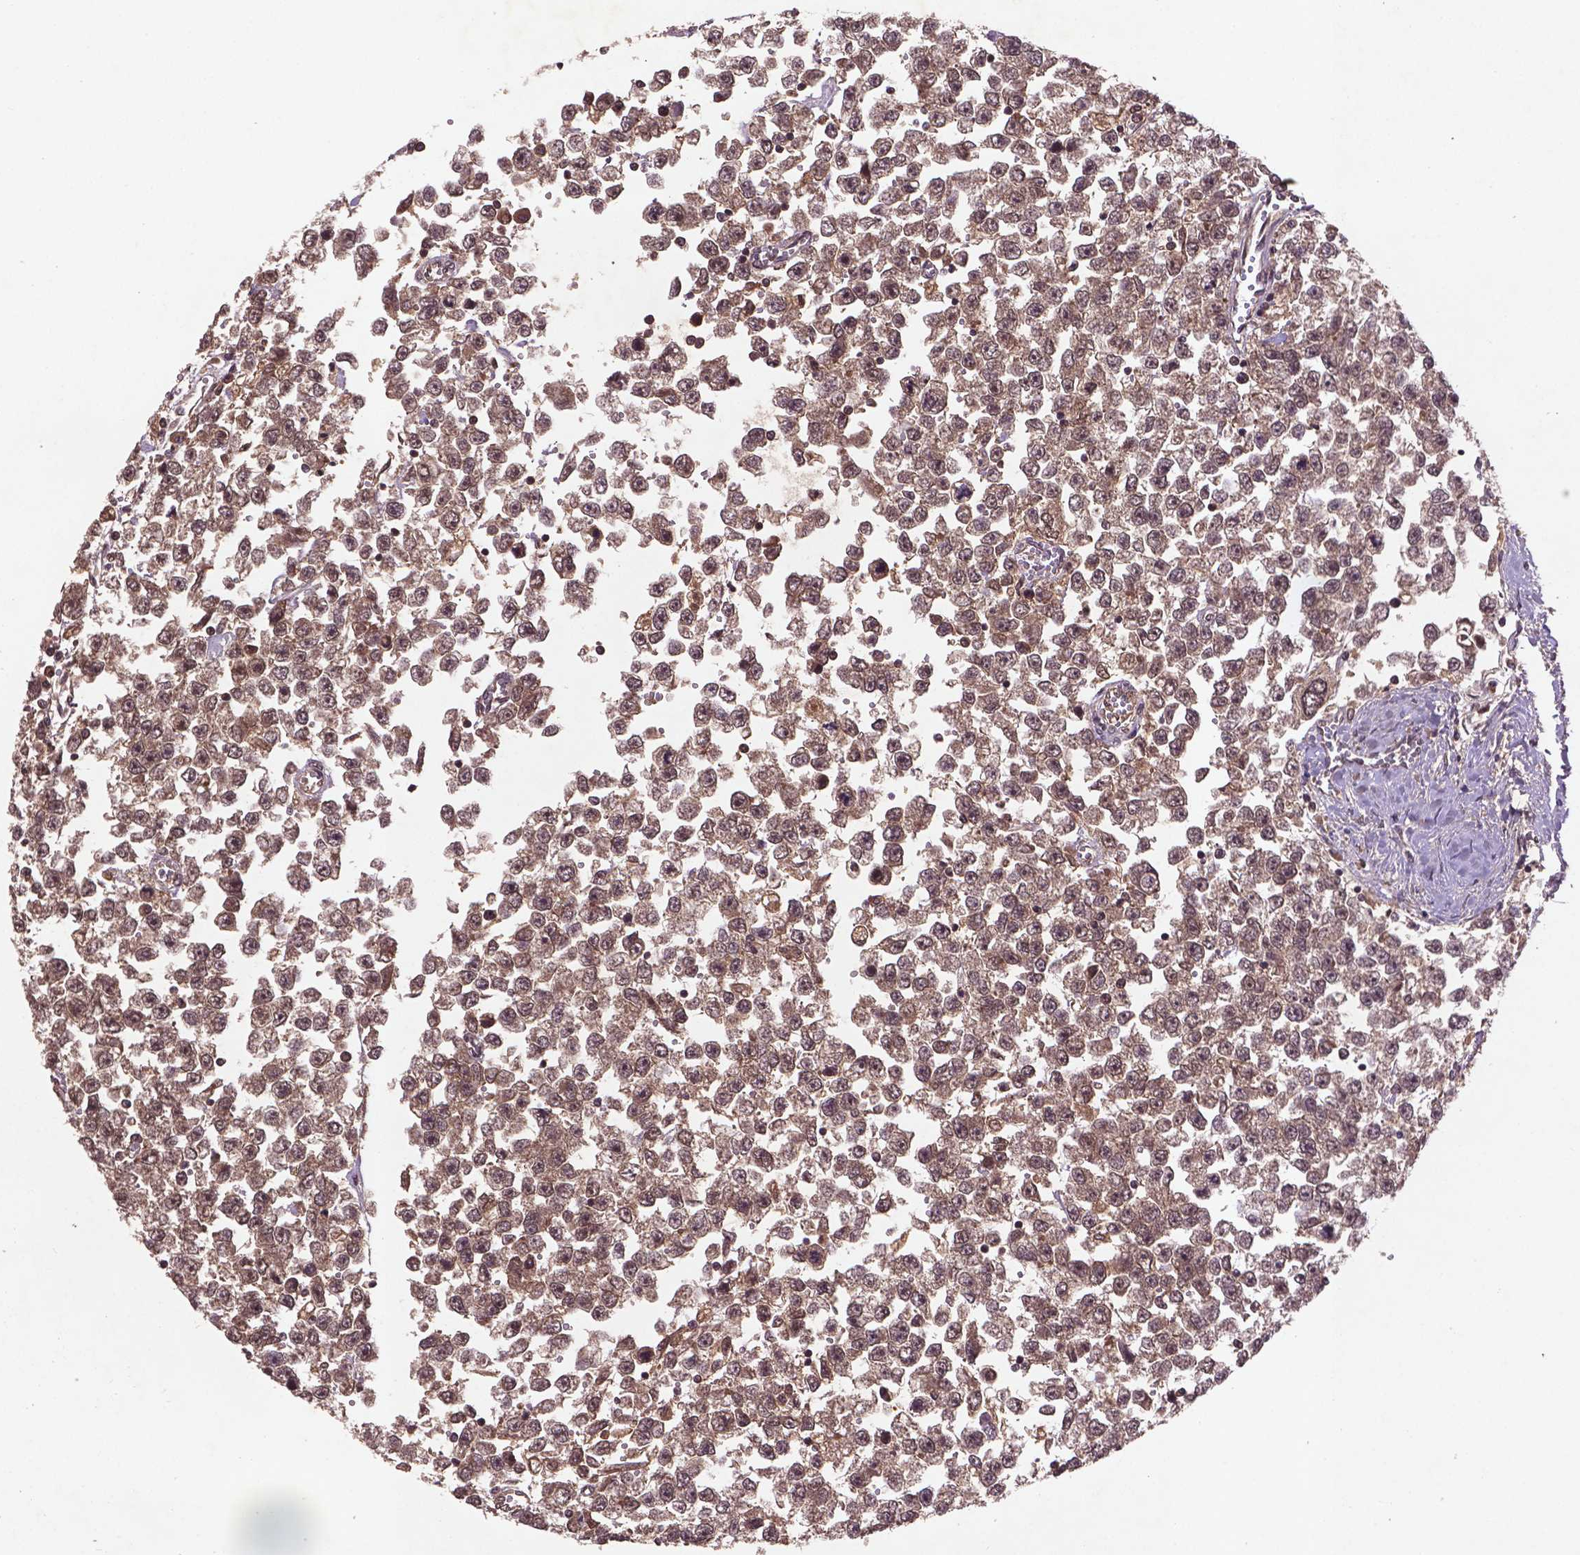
{"staining": {"intensity": "moderate", "quantity": ">75%", "location": "cytoplasmic/membranous,nuclear"}, "tissue": "testis cancer", "cell_type": "Tumor cells", "image_type": "cancer", "snomed": [{"axis": "morphology", "description": "Seminoma, NOS"}, {"axis": "topography", "description": "Testis"}], "caption": "An IHC image of neoplastic tissue is shown. Protein staining in brown labels moderate cytoplasmic/membranous and nuclear positivity in seminoma (testis) within tumor cells. Nuclei are stained in blue.", "gene": "NIPAL2", "patient": {"sex": "male", "age": 34}}